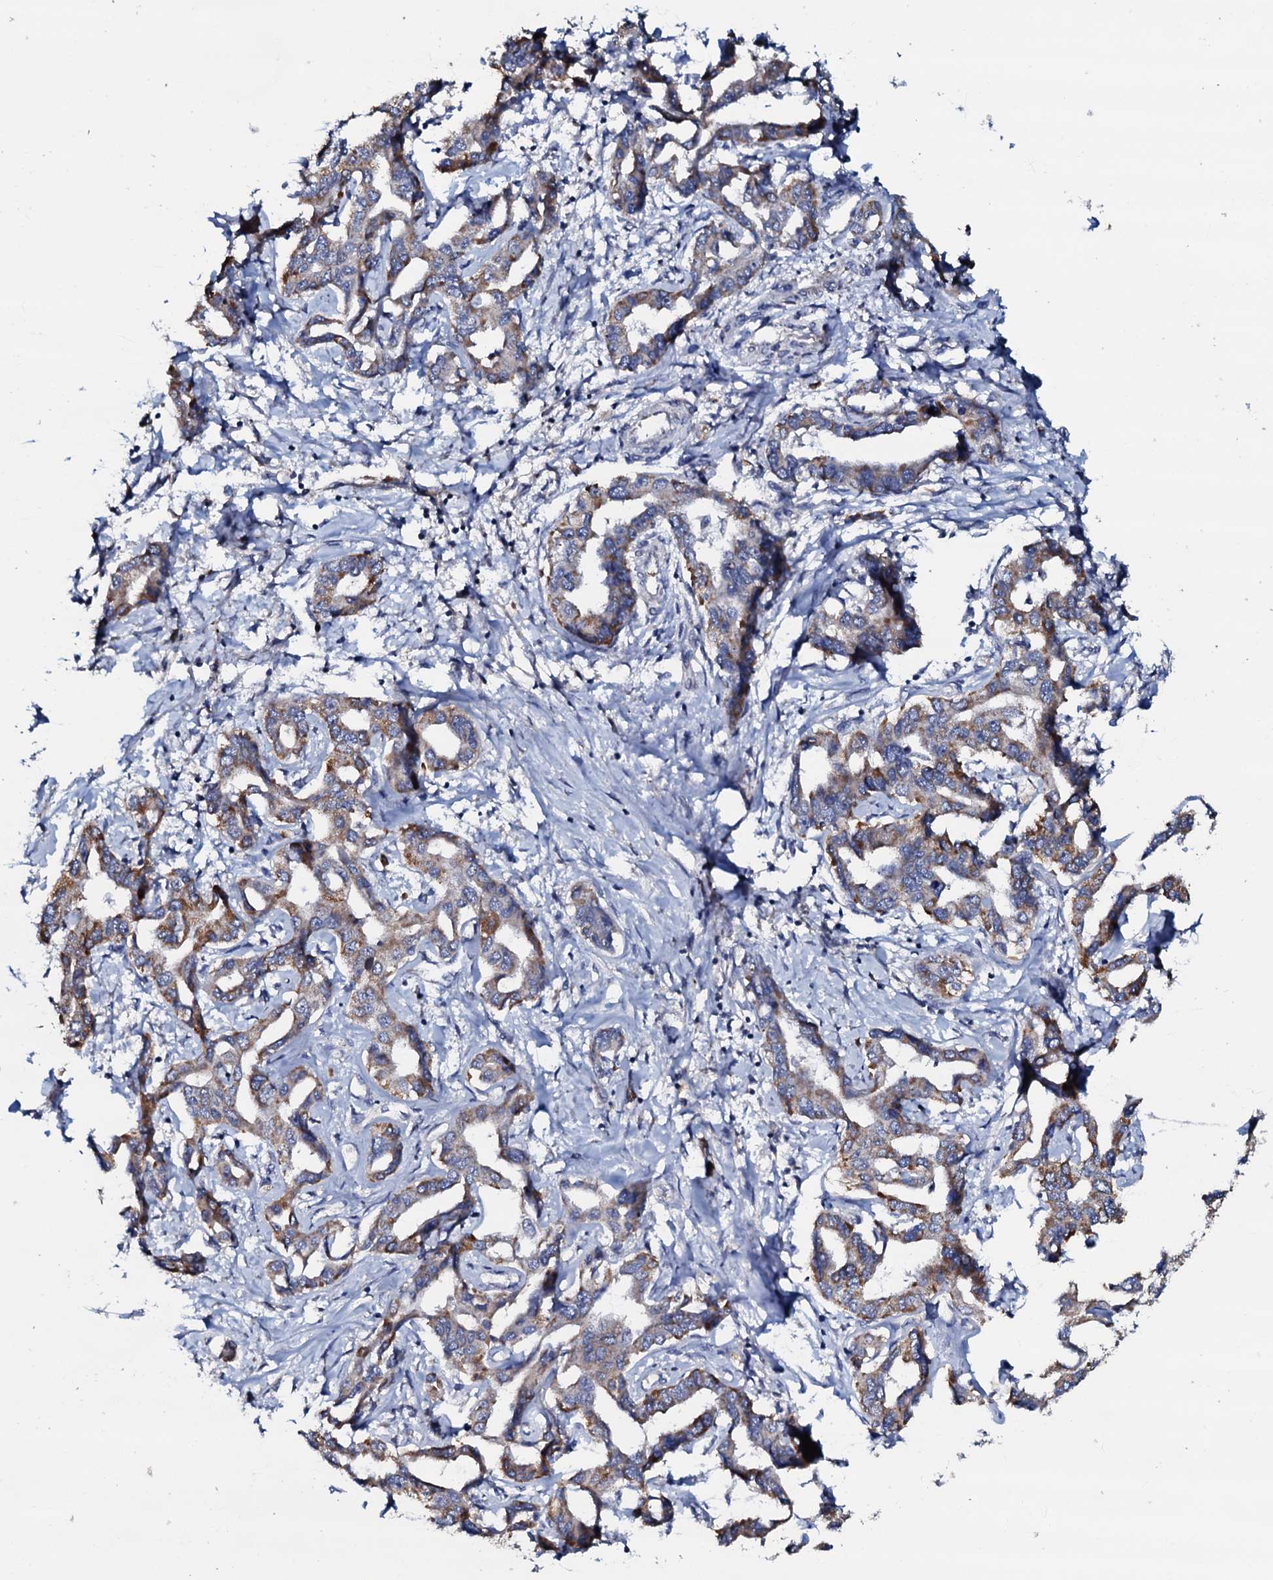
{"staining": {"intensity": "moderate", "quantity": ">75%", "location": "cytoplasmic/membranous"}, "tissue": "liver cancer", "cell_type": "Tumor cells", "image_type": "cancer", "snomed": [{"axis": "morphology", "description": "Cholangiocarcinoma"}, {"axis": "topography", "description": "Liver"}], "caption": "Immunohistochemical staining of human cholangiocarcinoma (liver) displays moderate cytoplasmic/membranous protein expression in approximately >75% of tumor cells.", "gene": "CPNE2", "patient": {"sex": "male", "age": 59}}